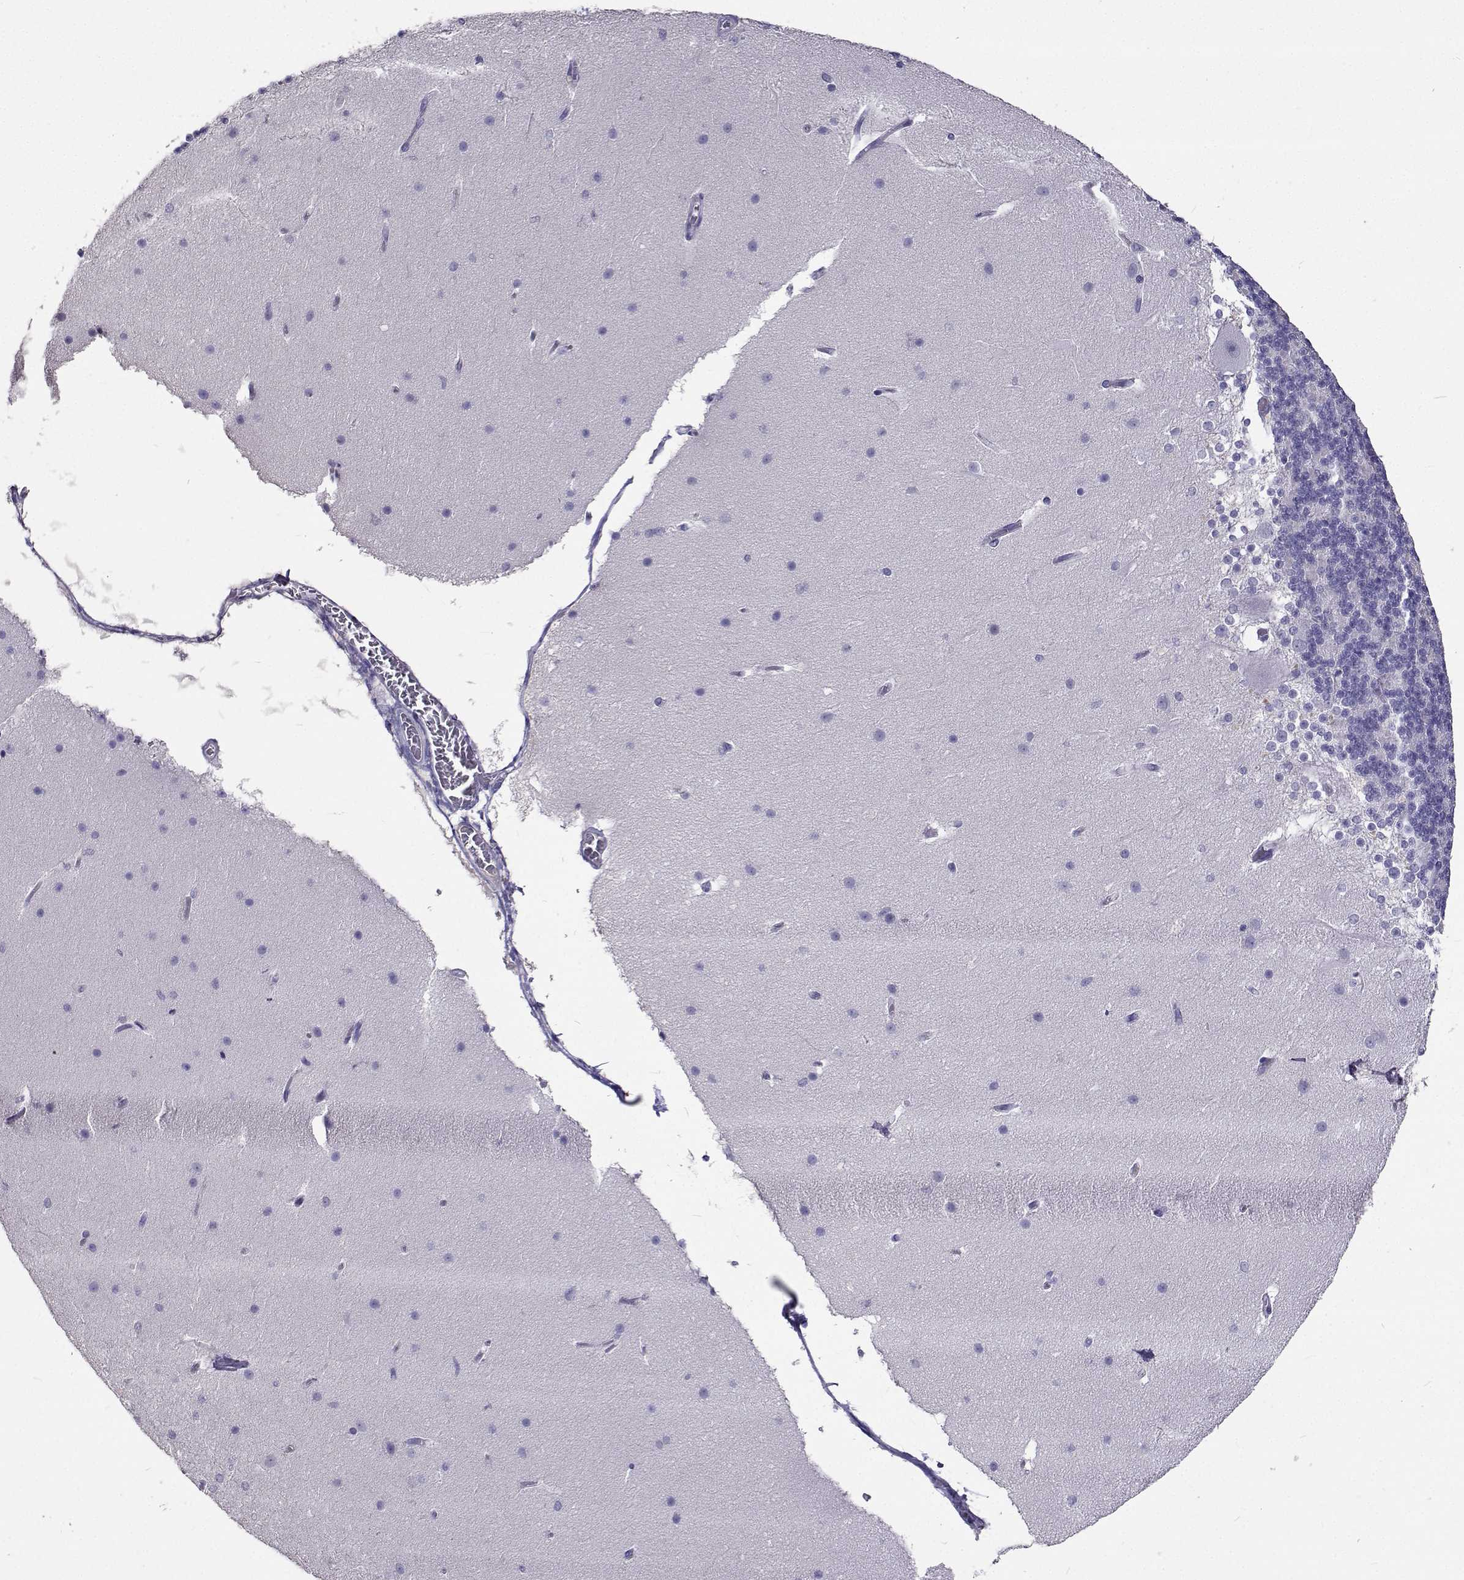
{"staining": {"intensity": "negative", "quantity": "none", "location": "none"}, "tissue": "cerebellum", "cell_type": "Cells in granular layer", "image_type": "normal", "snomed": [{"axis": "morphology", "description": "Normal tissue, NOS"}, {"axis": "topography", "description": "Cerebellum"}], "caption": "The photomicrograph exhibits no staining of cells in granular layer in unremarkable cerebellum.", "gene": "CFAP44", "patient": {"sex": "female", "age": 19}}